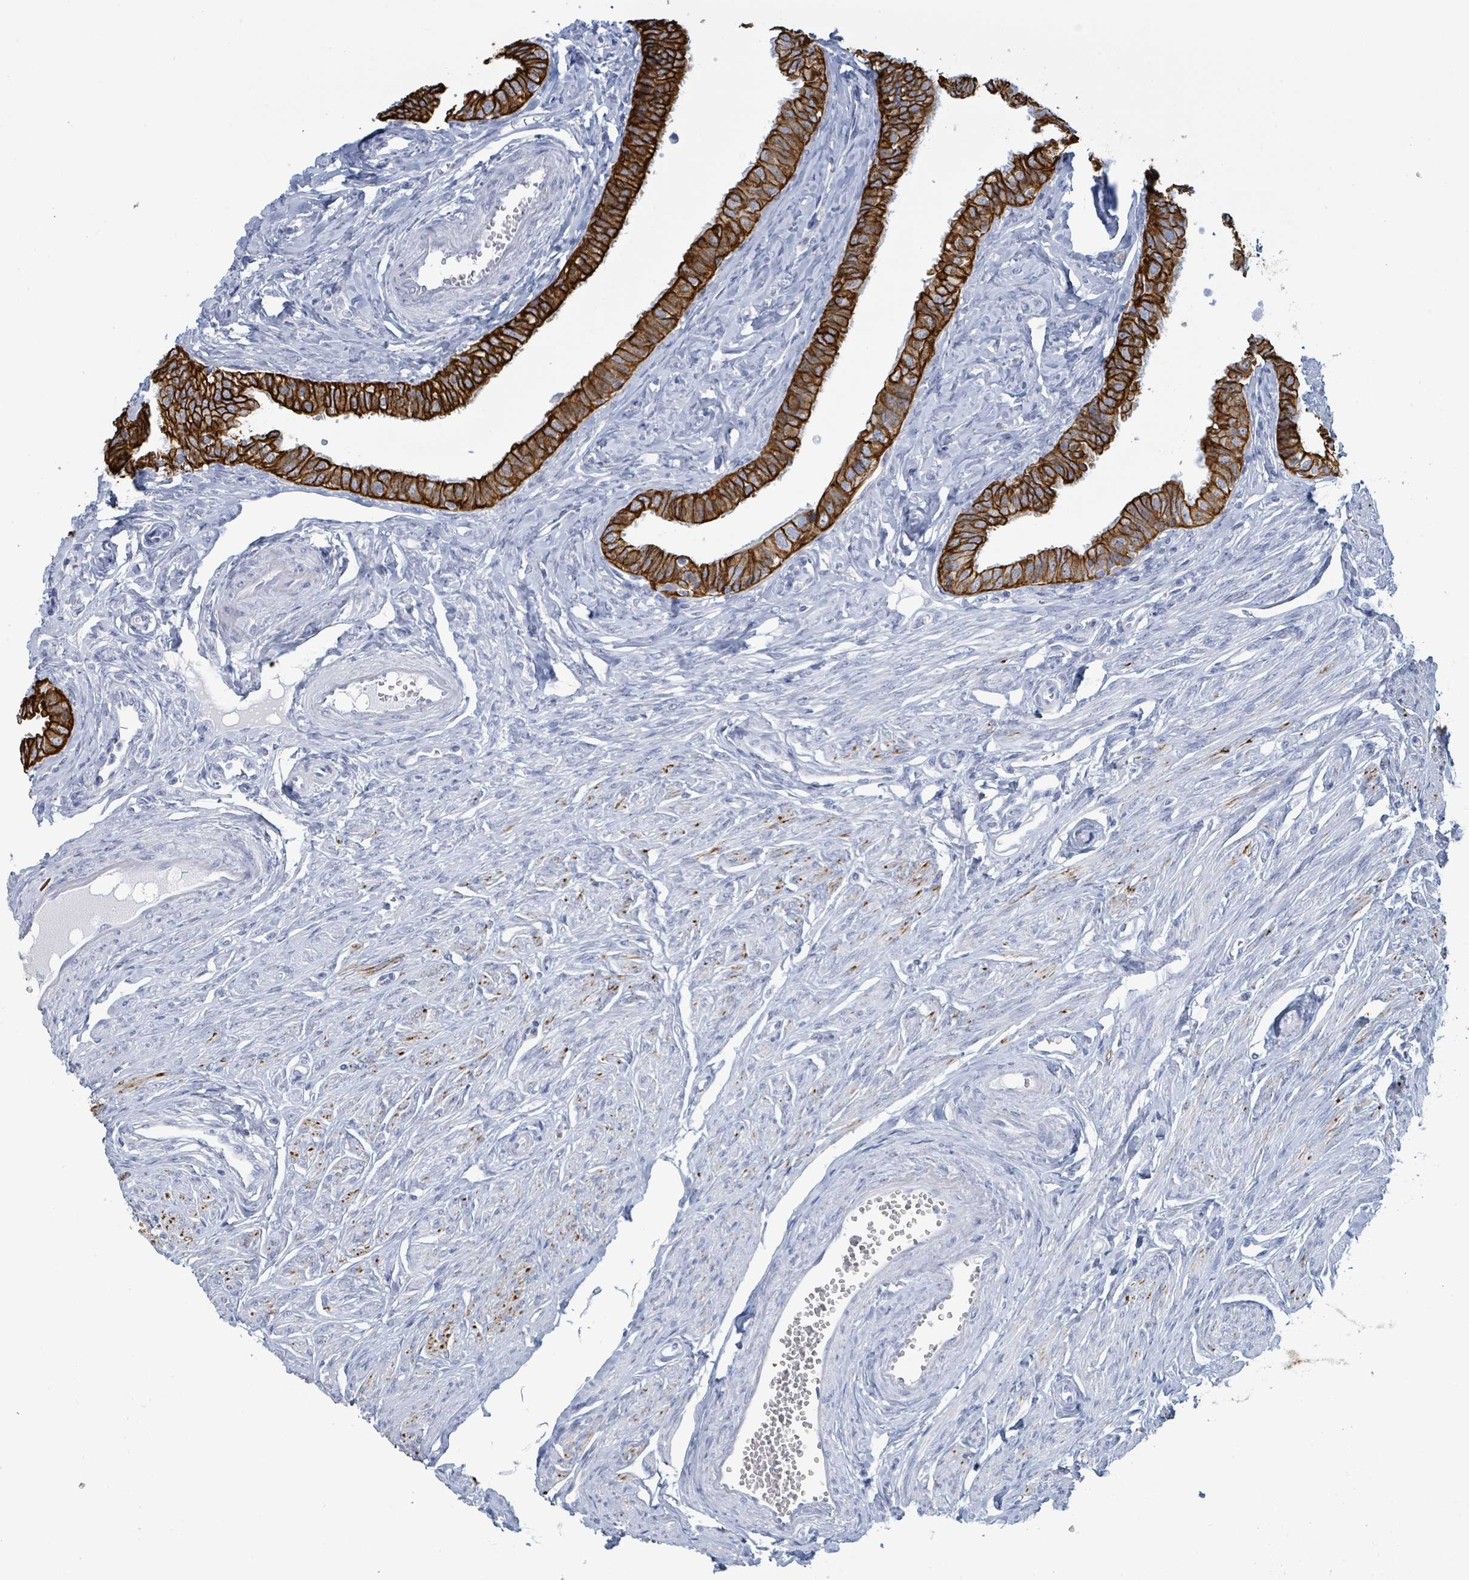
{"staining": {"intensity": "strong", "quantity": ">75%", "location": "cytoplasmic/membranous"}, "tissue": "fallopian tube", "cell_type": "Glandular cells", "image_type": "normal", "snomed": [{"axis": "morphology", "description": "Normal tissue, NOS"}, {"axis": "morphology", "description": "Carcinoma, NOS"}, {"axis": "topography", "description": "Fallopian tube"}, {"axis": "topography", "description": "Ovary"}], "caption": "This is a photomicrograph of immunohistochemistry (IHC) staining of normal fallopian tube, which shows strong positivity in the cytoplasmic/membranous of glandular cells.", "gene": "KRT8", "patient": {"sex": "female", "age": 59}}